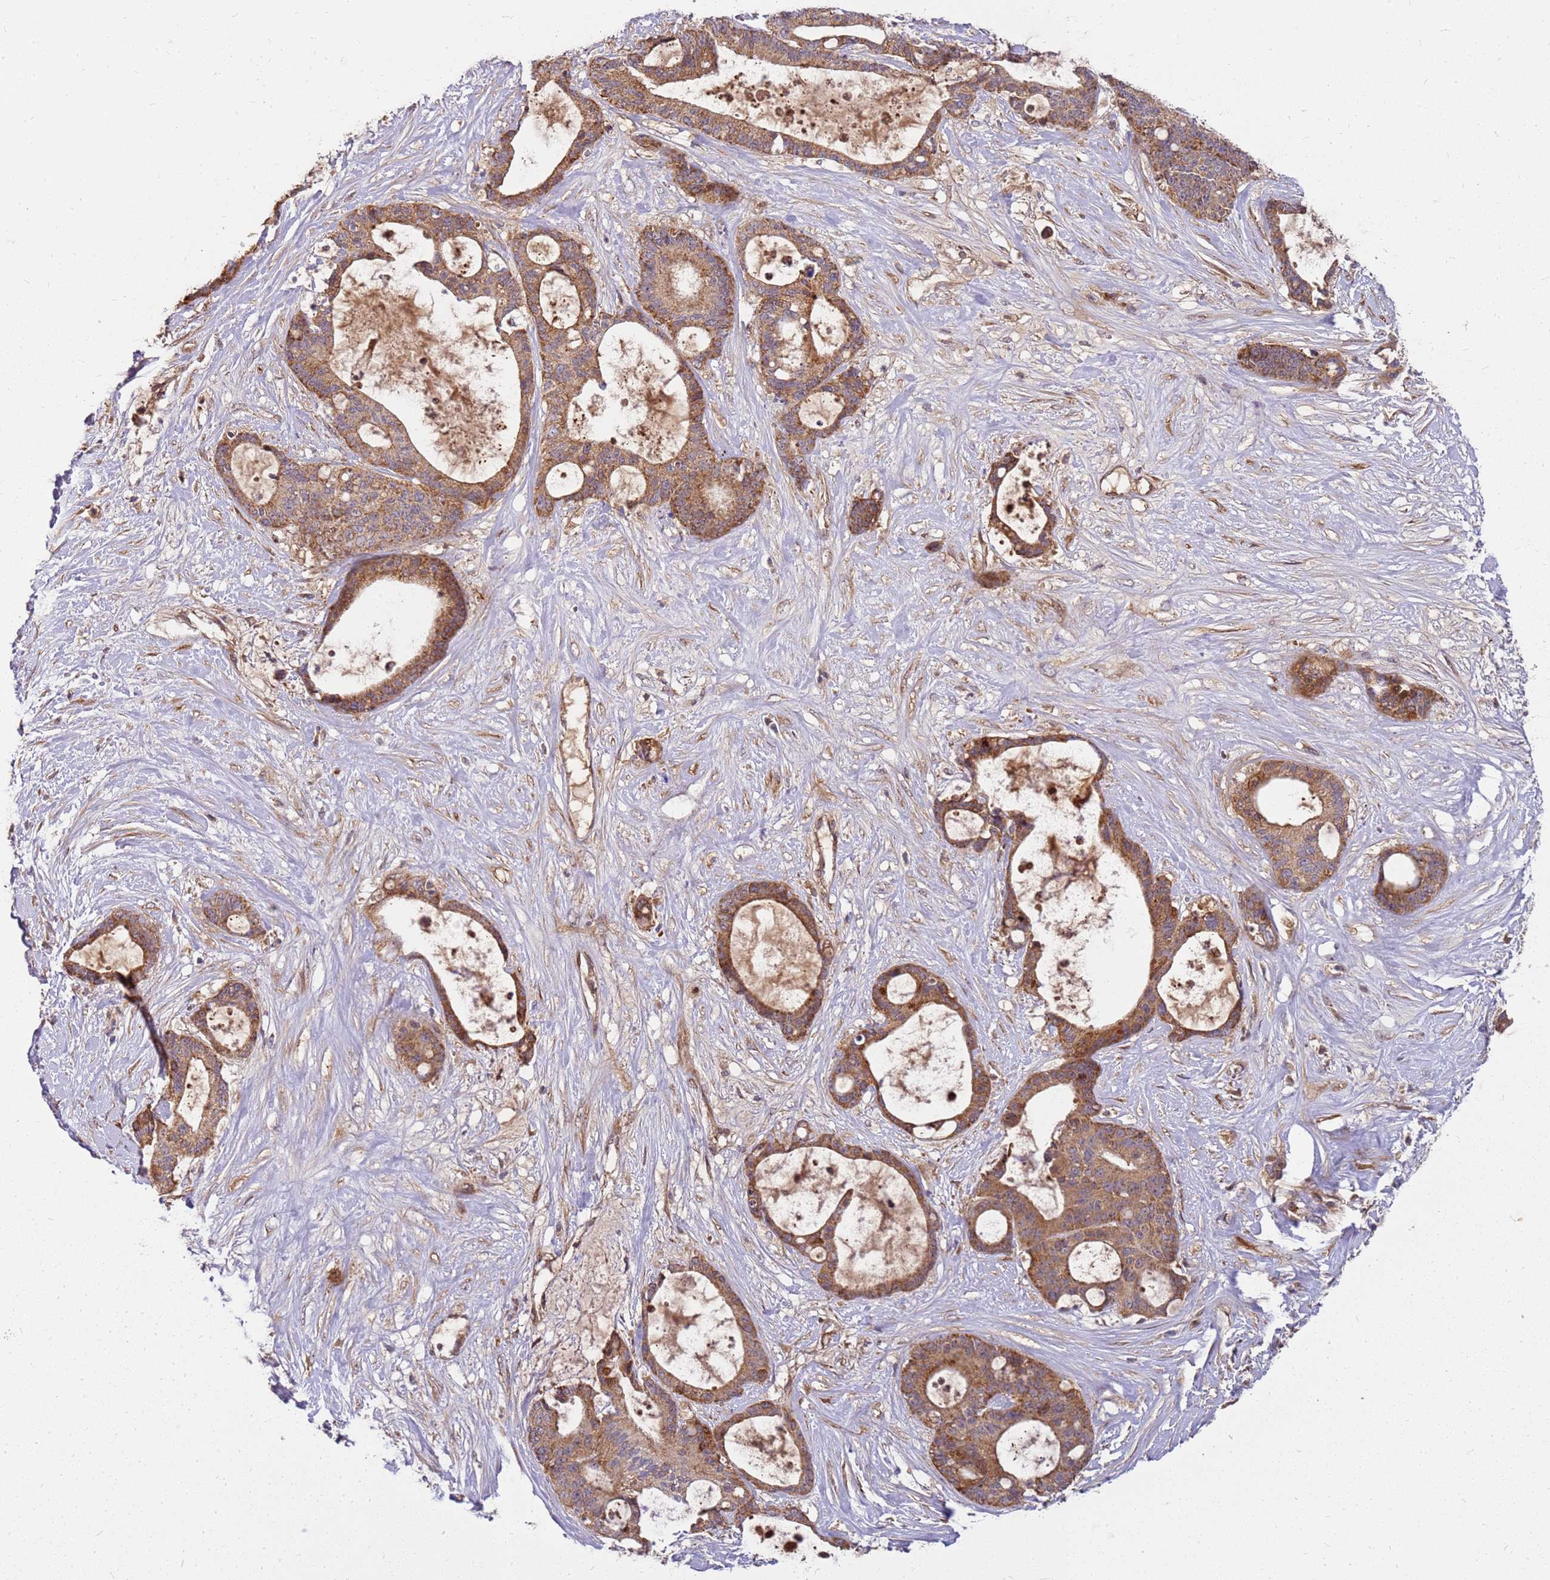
{"staining": {"intensity": "moderate", "quantity": ">75%", "location": "cytoplasmic/membranous"}, "tissue": "liver cancer", "cell_type": "Tumor cells", "image_type": "cancer", "snomed": [{"axis": "morphology", "description": "Normal tissue, NOS"}, {"axis": "morphology", "description": "Cholangiocarcinoma"}, {"axis": "topography", "description": "Liver"}, {"axis": "topography", "description": "Peripheral nerve tissue"}], "caption": "Liver cholangiocarcinoma tissue demonstrates moderate cytoplasmic/membranous positivity in about >75% of tumor cells", "gene": "CCDC159", "patient": {"sex": "female", "age": 73}}